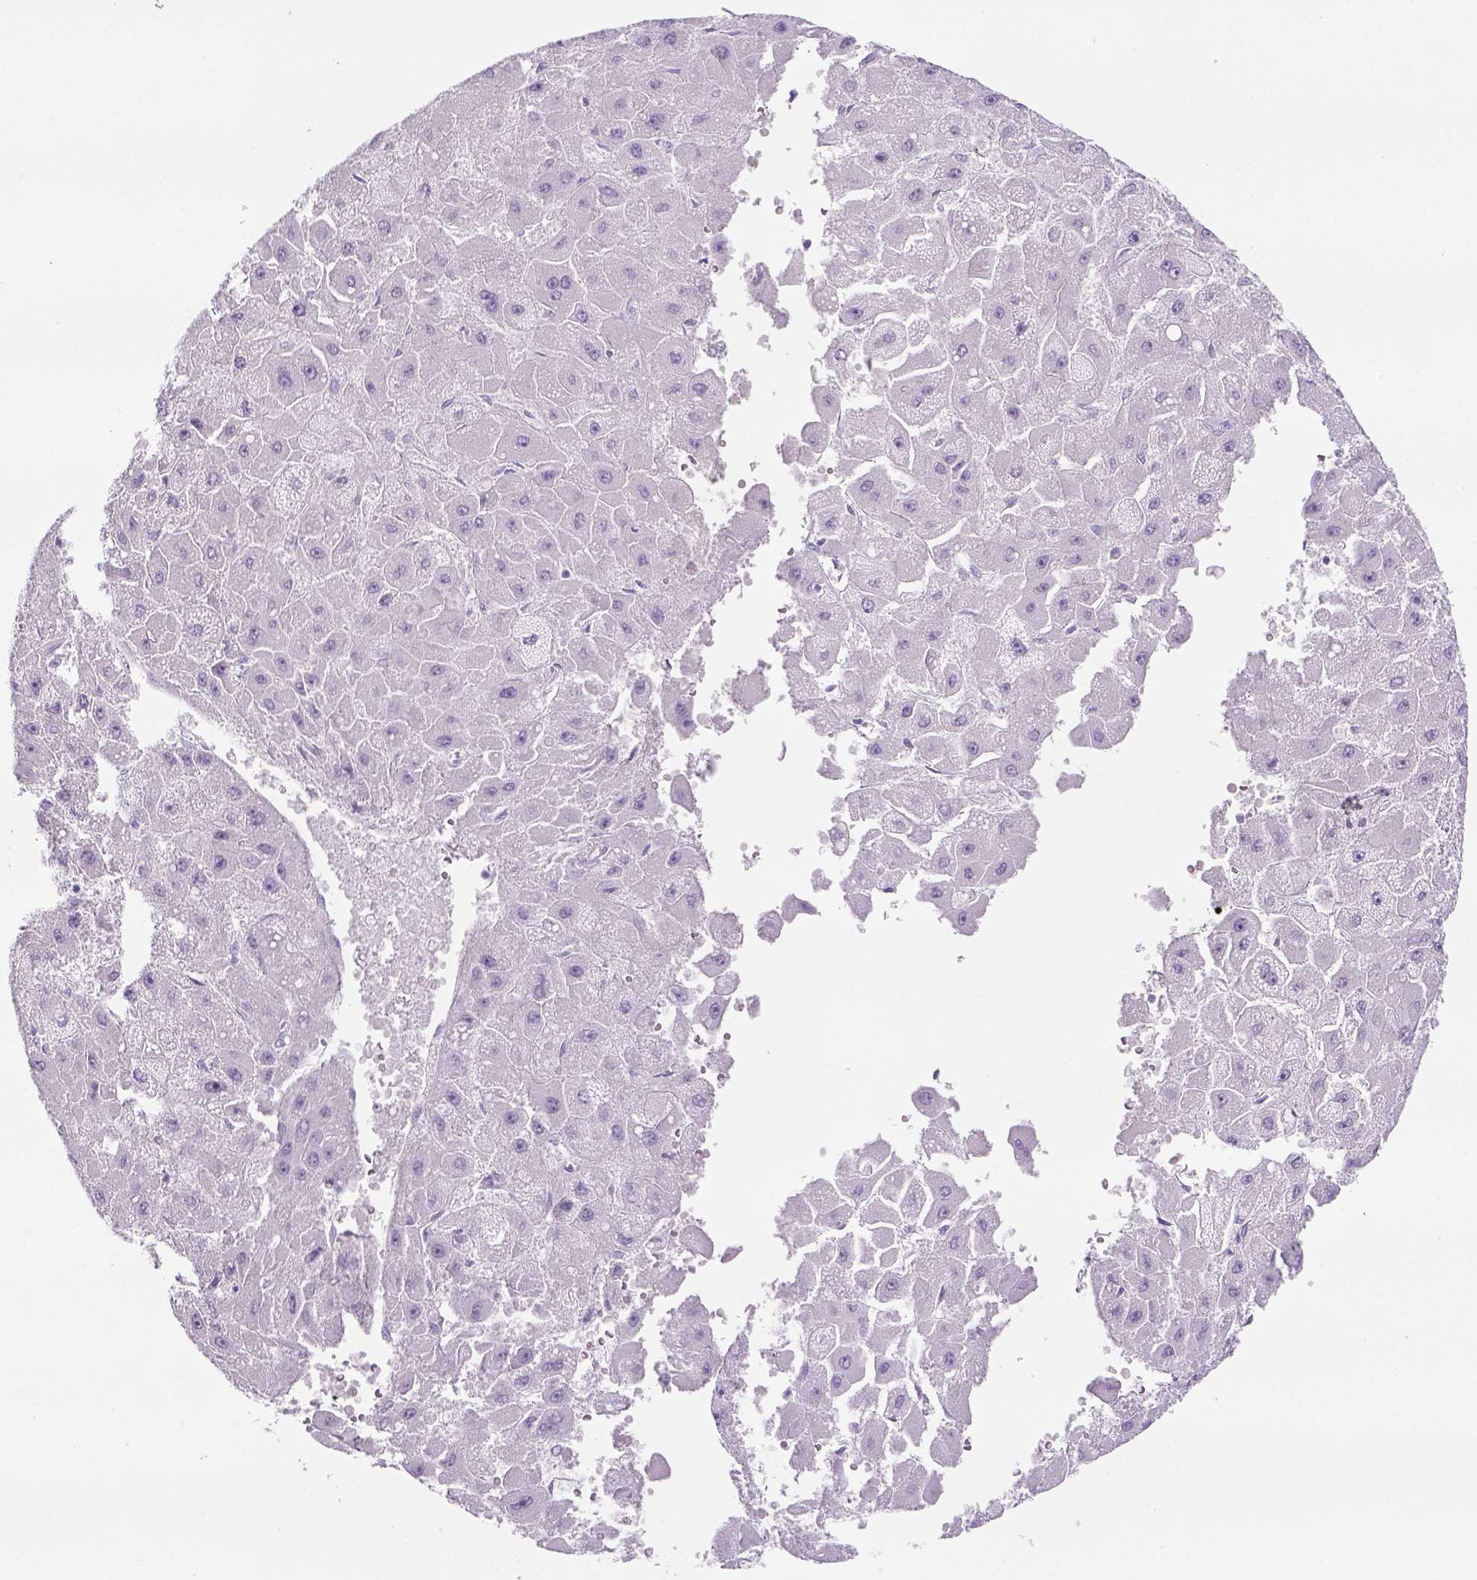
{"staining": {"intensity": "negative", "quantity": "none", "location": "none"}, "tissue": "liver cancer", "cell_type": "Tumor cells", "image_type": "cancer", "snomed": [{"axis": "morphology", "description": "Carcinoma, Hepatocellular, NOS"}, {"axis": "topography", "description": "Liver"}], "caption": "A micrograph of human liver cancer (hepatocellular carcinoma) is negative for staining in tumor cells.", "gene": "TENM4", "patient": {"sex": "female", "age": 25}}